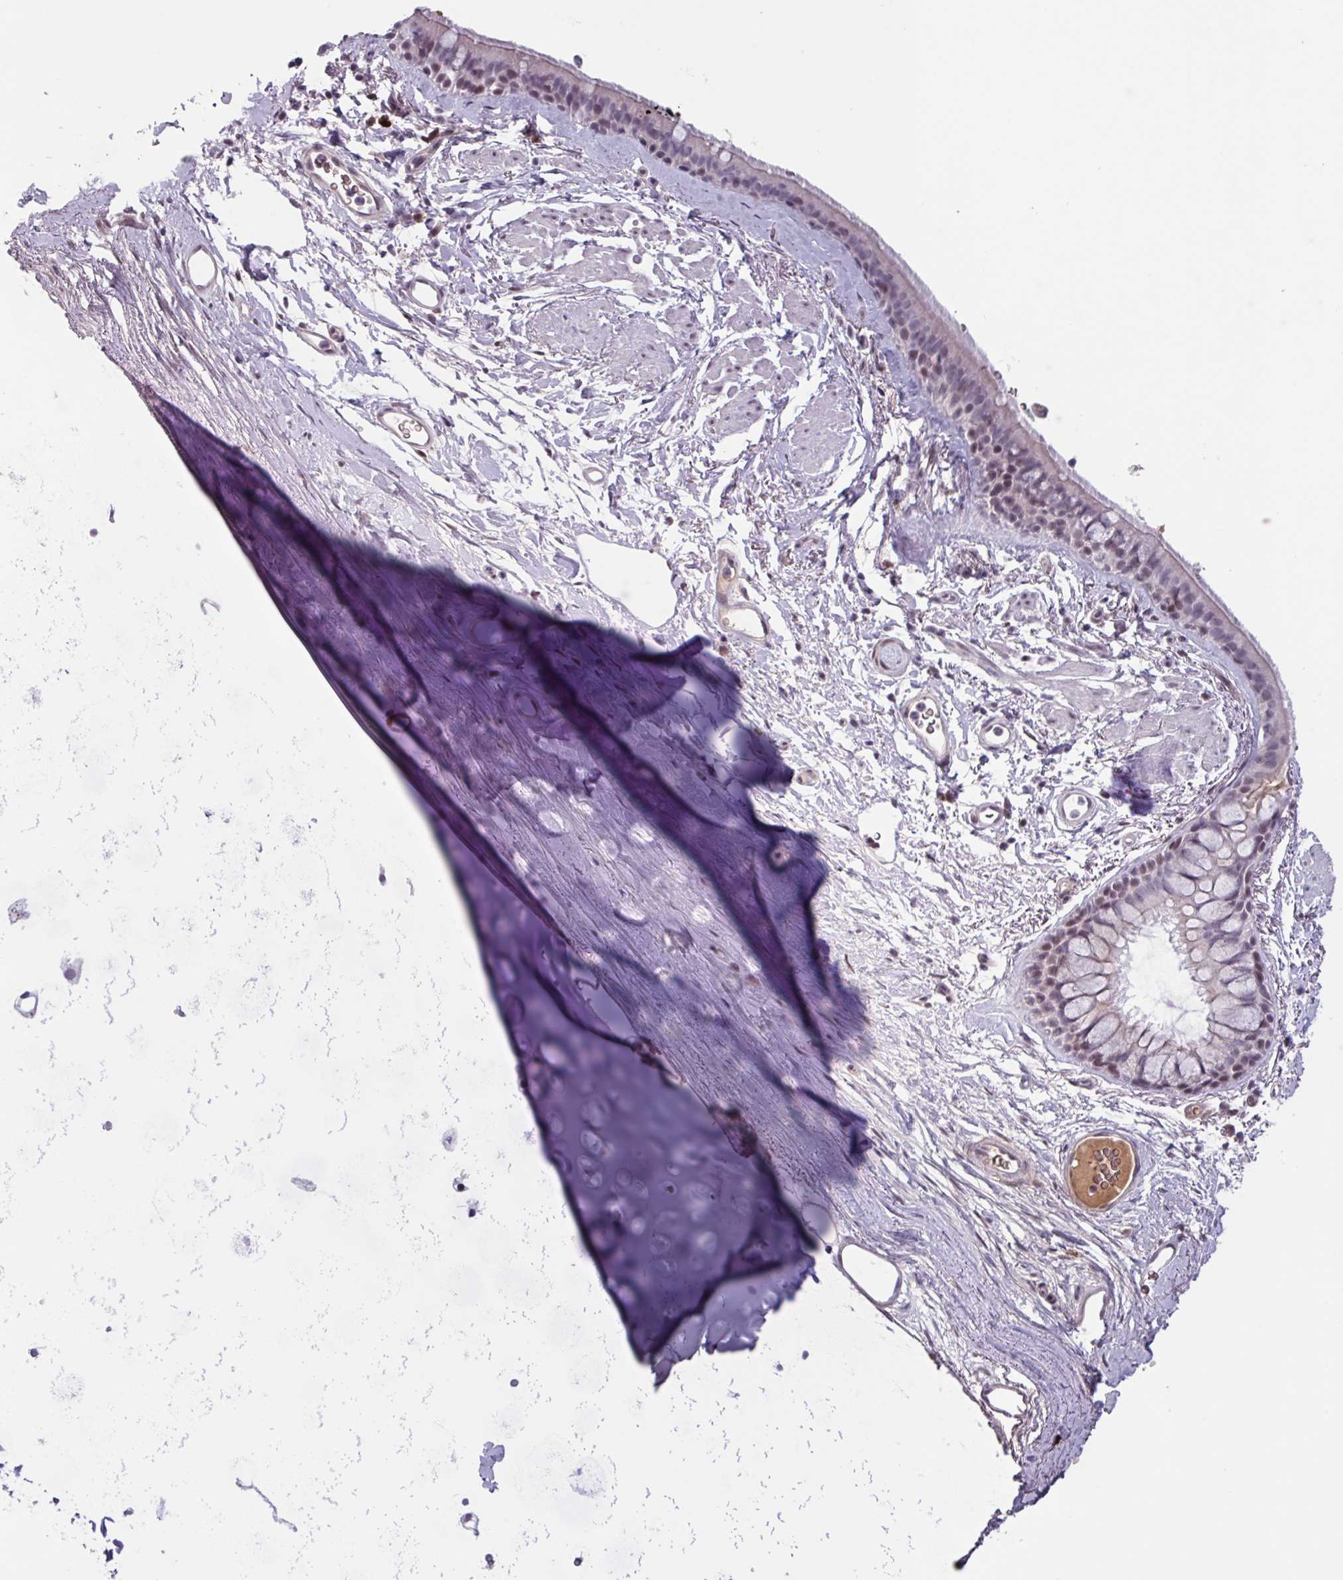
{"staining": {"intensity": "moderate", "quantity": "25%-75%", "location": "nuclear"}, "tissue": "bronchus", "cell_type": "Respiratory epithelial cells", "image_type": "normal", "snomed": [{"axis": "morphology", "description": "Normal tissue, NOS"}, {"axis": "topography", "description": "Lymph node"}, {"axis": "topography", "description": "Cartilage tissue"}, {"axis": "topography", "description": "Bronchus"}], "caption": "A brown stain highlights moderate nuclear positivity of a protein in respiratory epithelial cells of normal bronchus.", "gene": "ZNF575", "patient": {"sex": "female", "age": 70}}